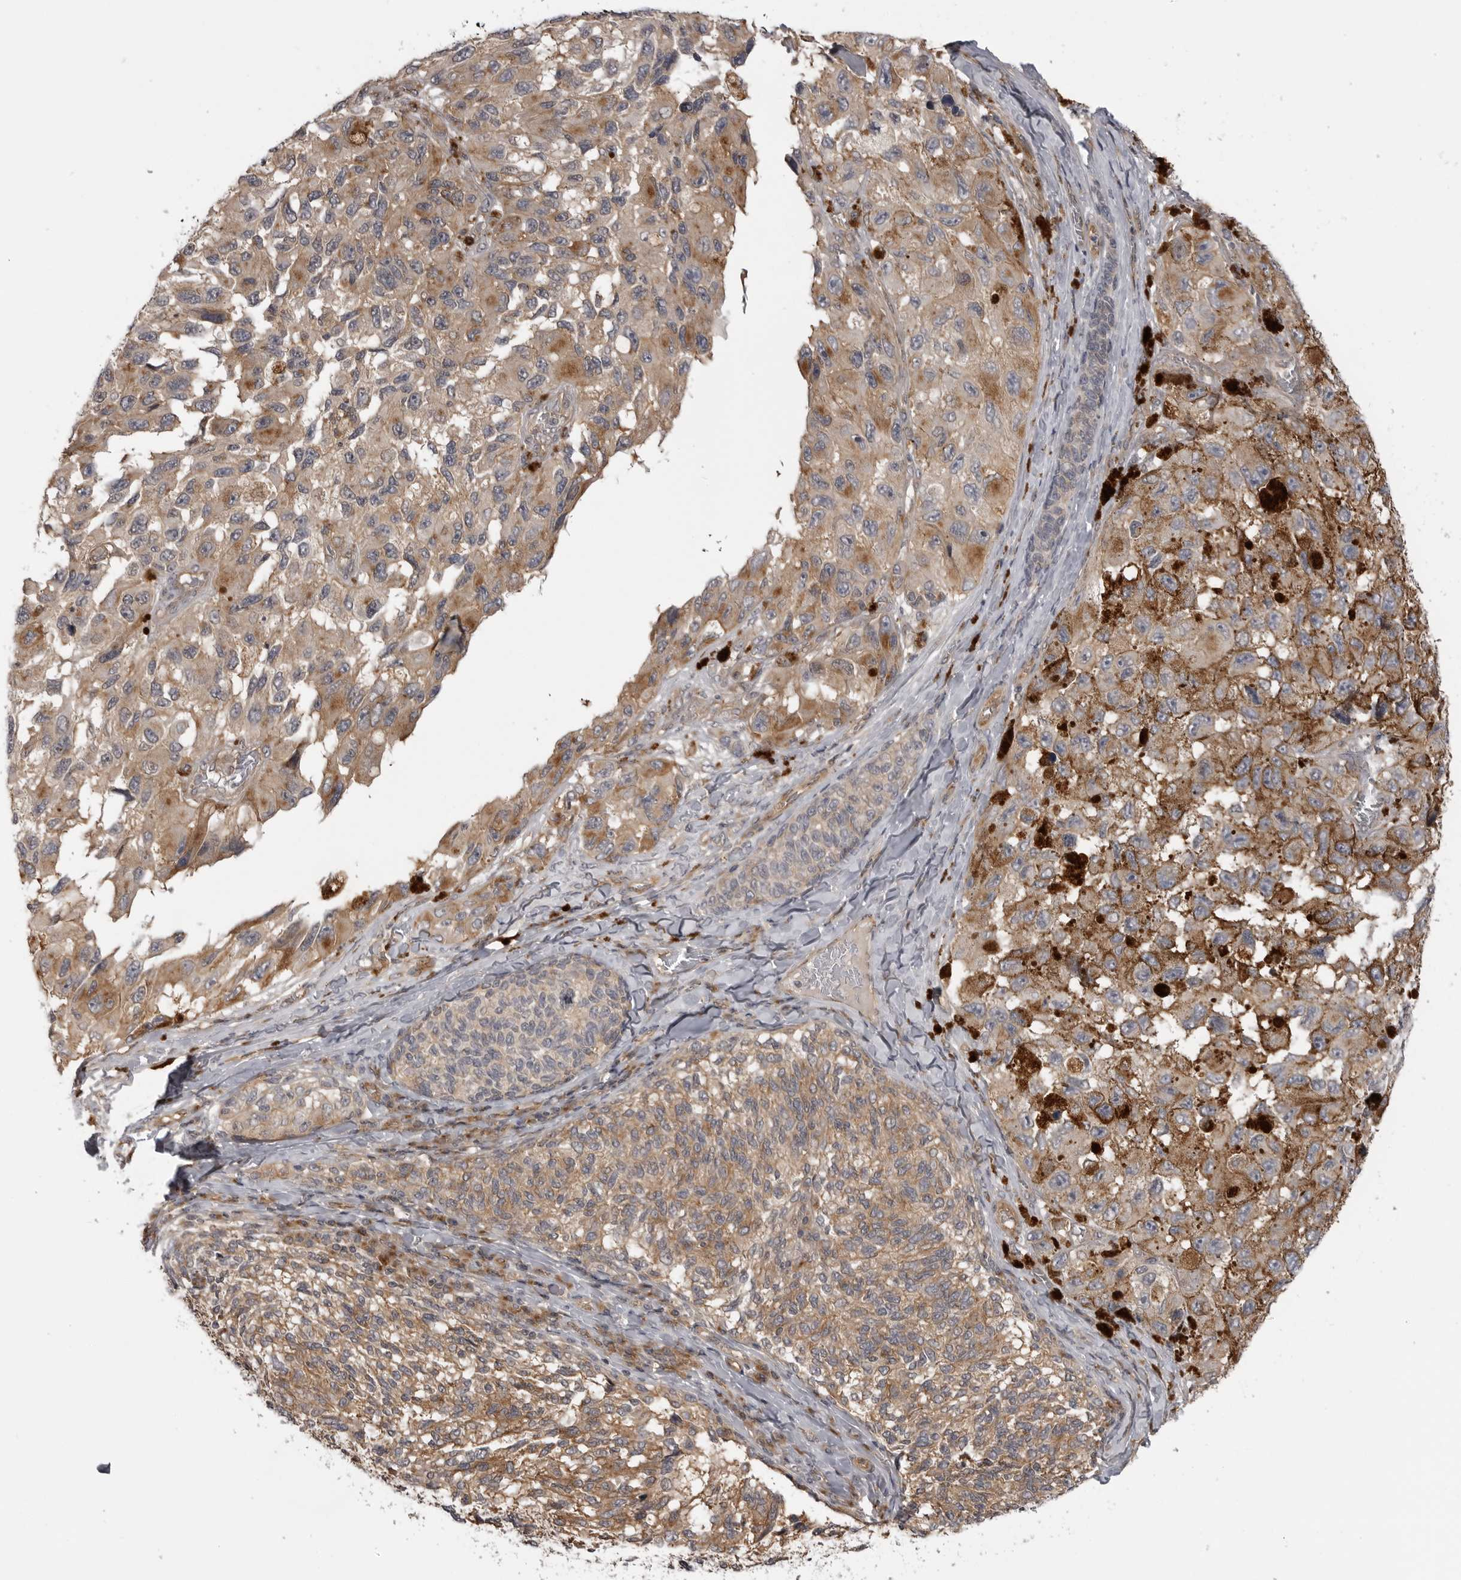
{"staining": {"intensity": "weak", "quantity": ">75%", "location": "cytoplasmic/membranous"}, "tissue": "melanoma", "cell_type": "Tumor cells", "image_type": "cancer", "snomed": [{"axis": "morphology", "description": "Malignant melanoma, NOS"}, {"axis": "topography", "description": "Skin"}], "caption": "Weak cytoplasmic/membranous protein staining is seen in about >75% of tumor cells in malignant melanoma. (Brightfield microscopy of DAB IHC at high magnification).", "gene": "LRRC45", "patient": {"sex": "female", "age": 73}}